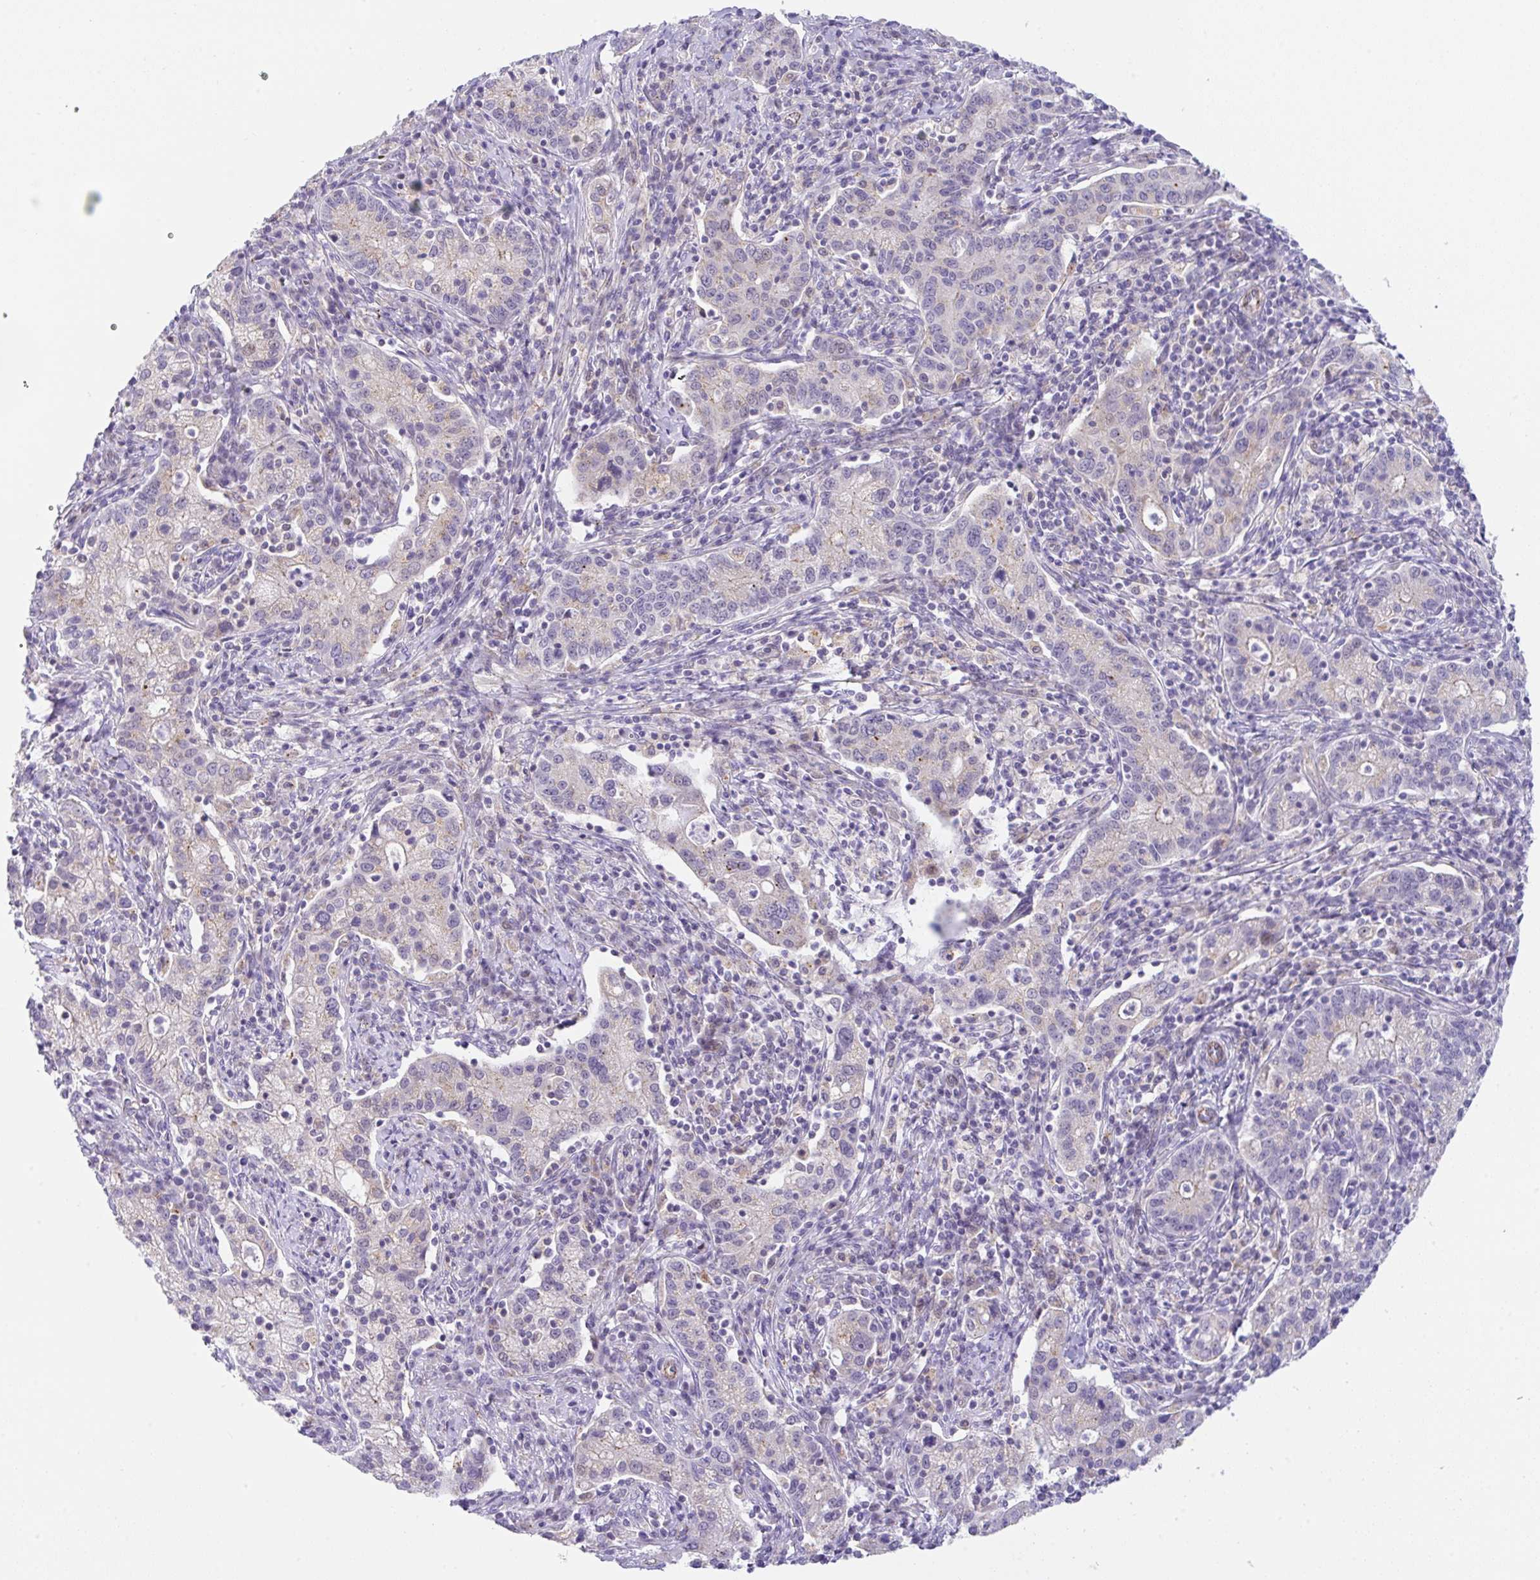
{"staining": {"intensity": "negative", "quantity": "none", "location": "none"}, "tissue": "cervical cancer", "cell_type": "Tumor cells", "image_type": "cancer", "snomed": [{"axis": "morphology", "description": "Normal tissue, NOS"}, {"axis": "morphology", "description": "Adenocarcinoma, NOS"}, {"axis": "topography", "description": "Cervix"}], "caption": "Micrograph shows no significant protein staining in tumor cells of cervical adenocarcinoma.", "gene": "CGNL1", "patient": {"sex": "female", "age": 44}}